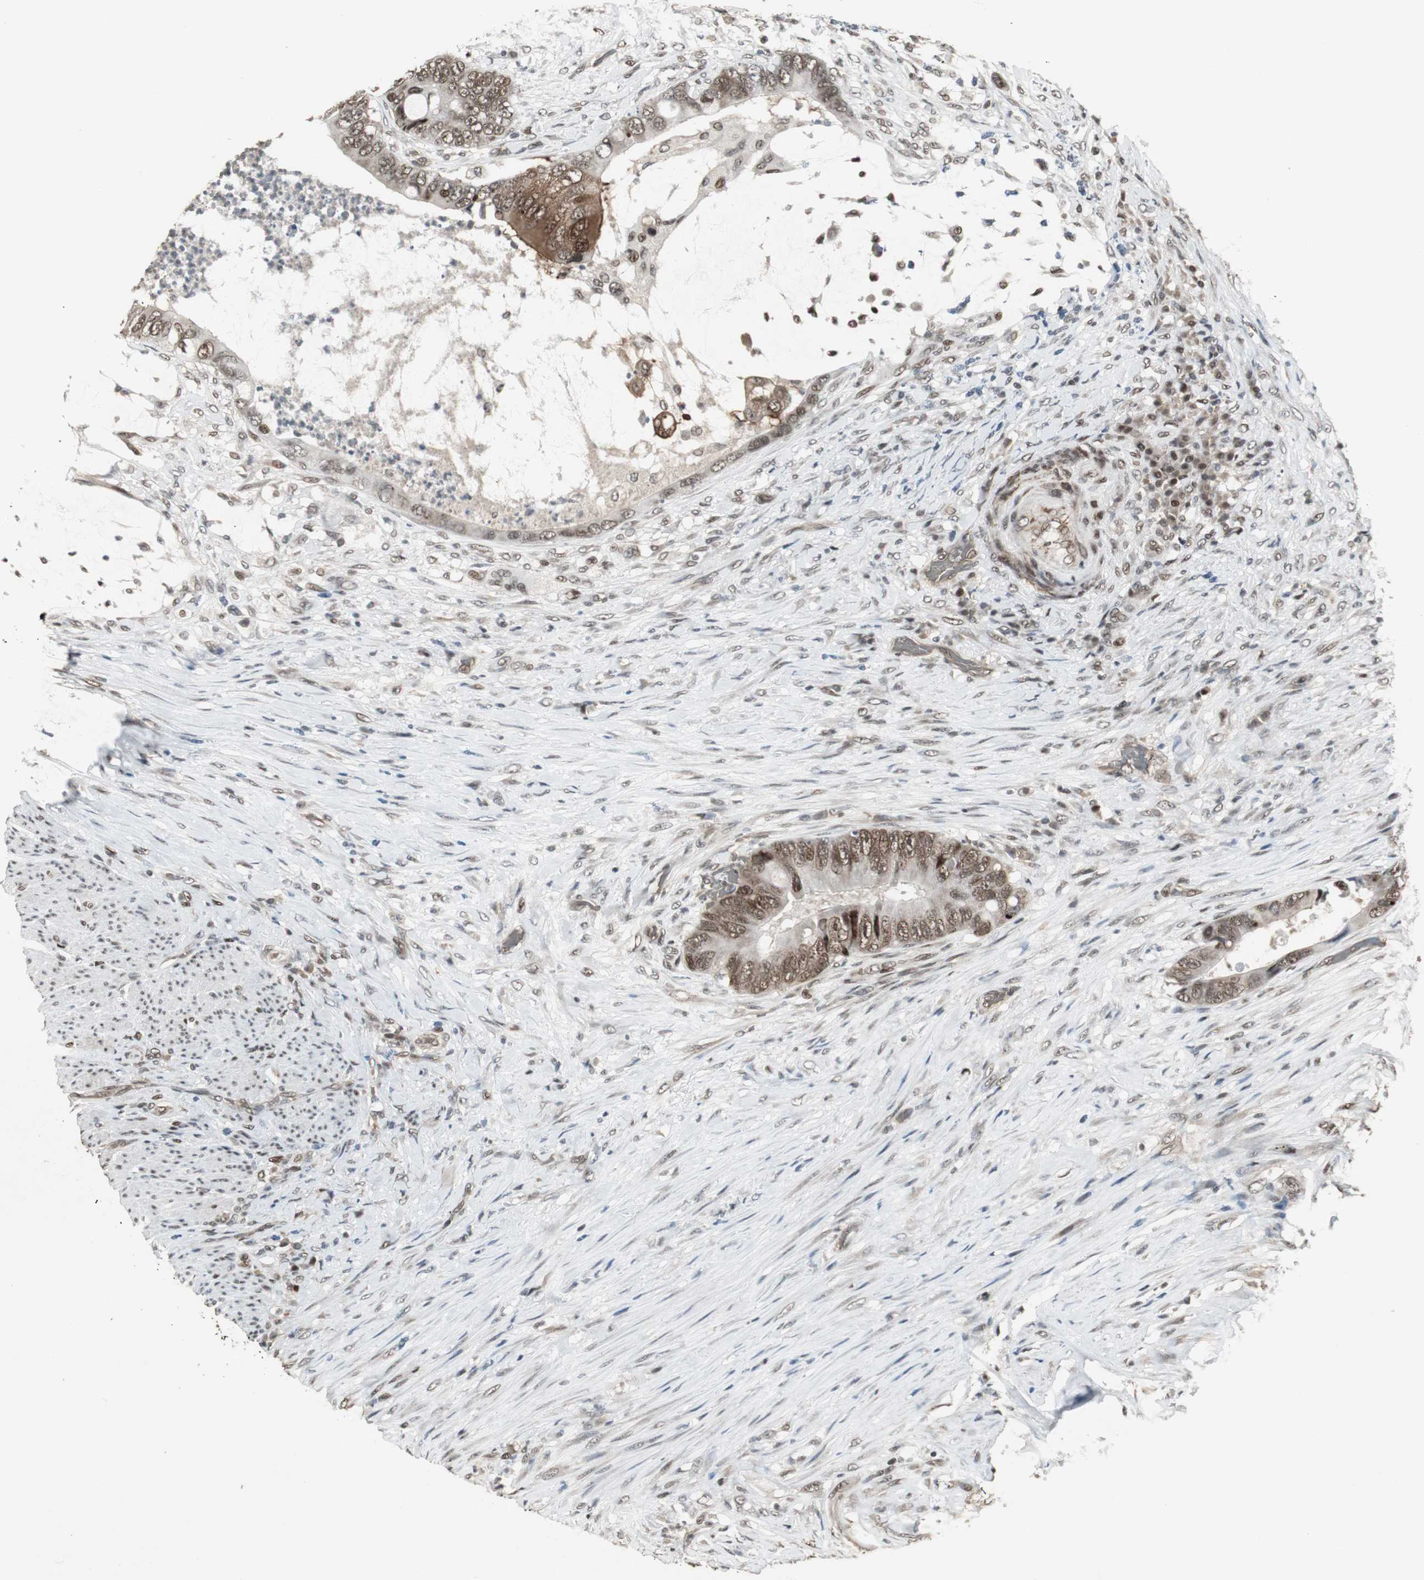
{"staining": {"intensity": "moderate", "quantity": ">75%", "location": "cytoplasmic/membranous,nuclear"}, "tissue": "colorectal cancer", "cell_type": "Tumor cells", "image_type": "cancer", "snomed": [{"axis": "morphology", "description": "Adenocarcinoma, NOS"}, {"axis": "topography", "description": "Rectum"}], "caption": "Tumor cells demonstrate moderate cytoplasmic/membranous and nuclear positivity in about >75% of cells in colorectal adenocarcinoma. (Stains: DAB in brown, nuclei in blue, Microscopy: brightfield microscopy at high magnification).", "gene": "TAF5", "patient": {"sex": "female", "age": 77}}